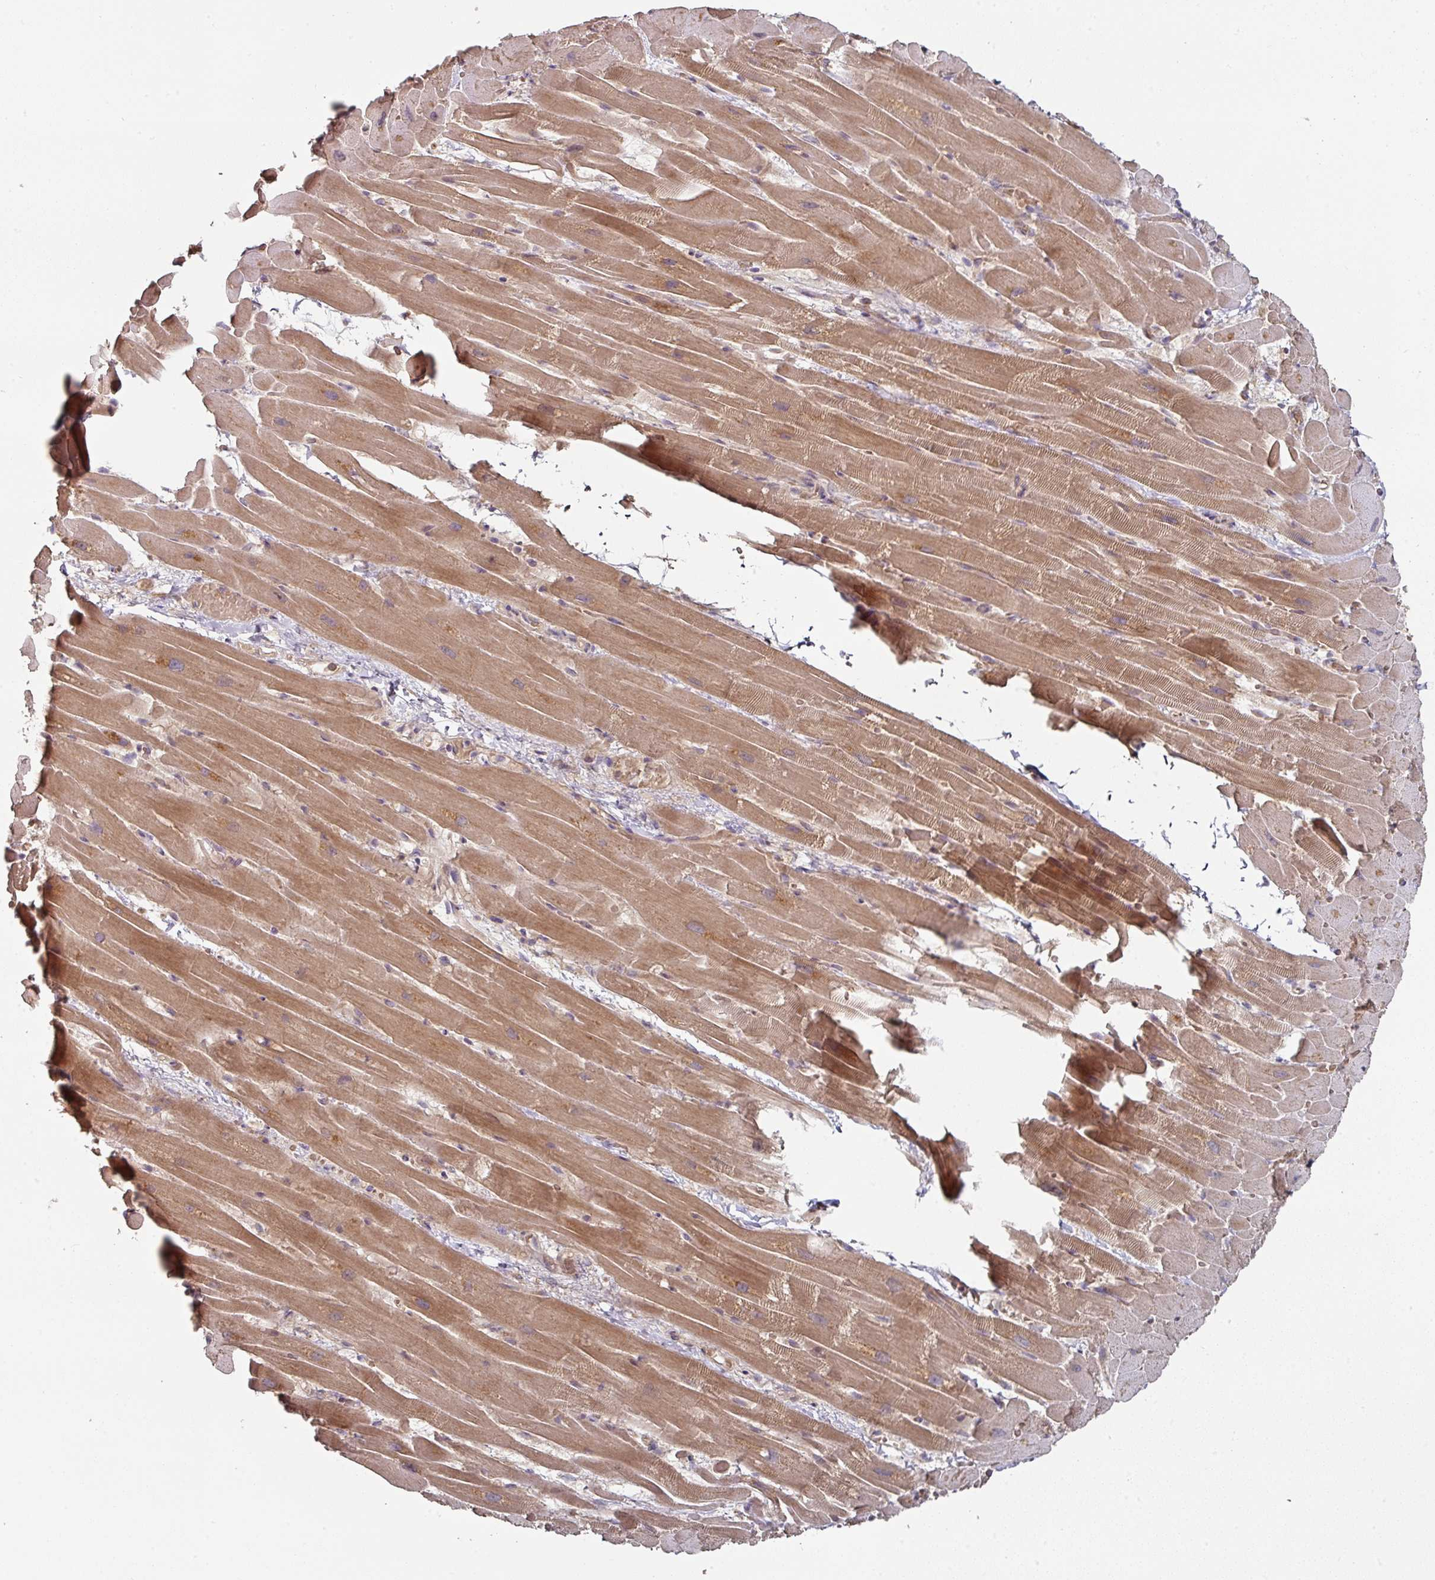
{"staining": {"intensity": "moderate", "quantity": ">75%", "location": "cytoplasmic/membranous"}, "tissue": "heart muscle", "cell_type": "Cardiomyocytes", "image_type": "normal", "snomed": [{"axis": "morphology", "description": "Normal tissue, NOS"}, {"axis": "topography", "description": "Heart"}], "caption": "DAB immunohistochemical staining of normal human heart muscle displays moderate cytoplasmic/membranous protein staining in about >75% of cardiomyocytes. The staining was performed using DAB to visualize the protein expression in brown, while the nuclei were stained in blue with hematoxylin (Magnification: 20x).", "gene": "DNAJC7", "patient": {"sex": "male", "age": 37}}